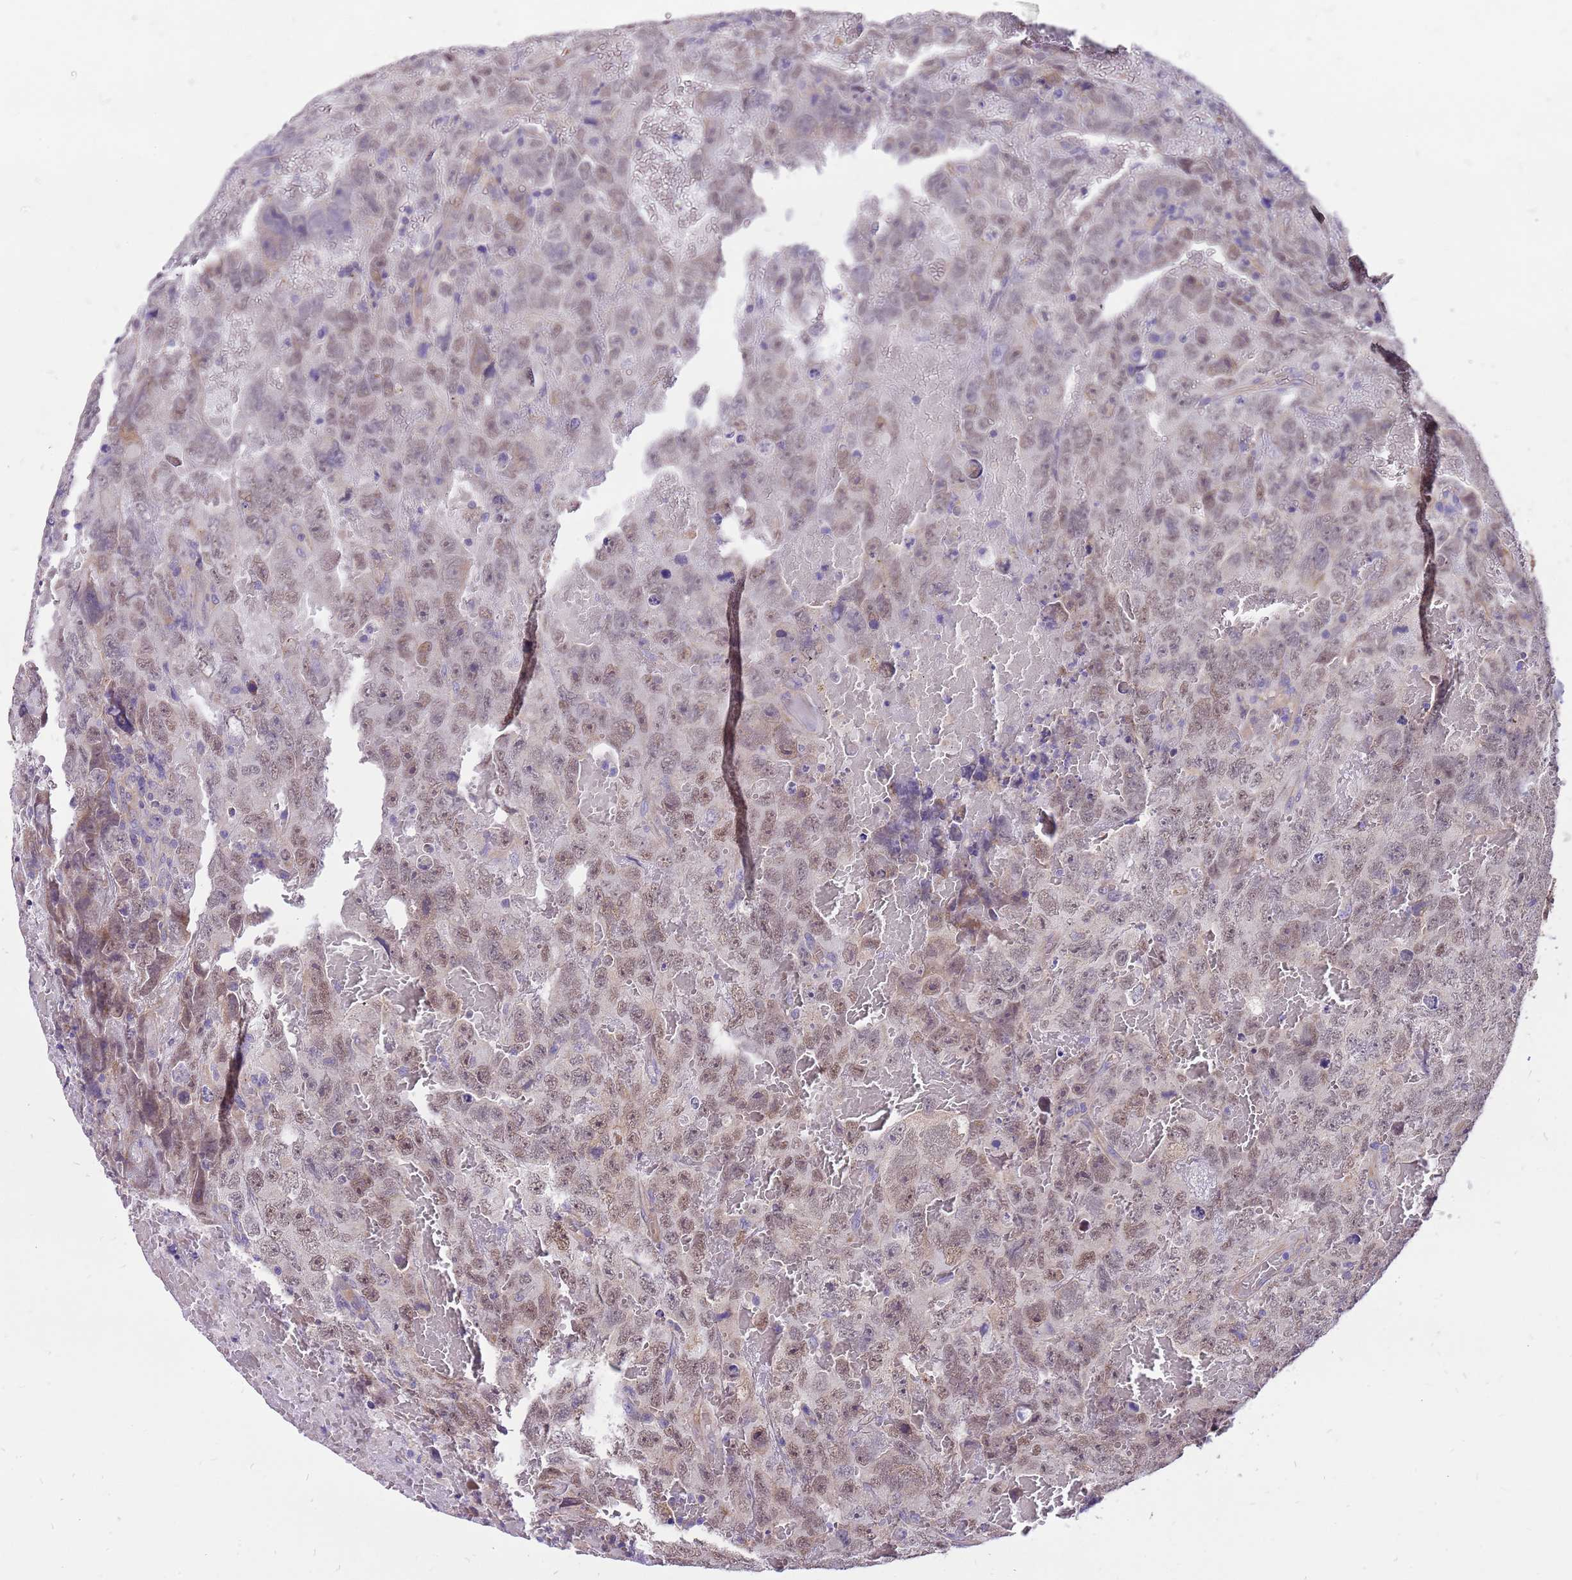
{"staining": {"intensity": "weak", "quantity": "25%-75%", "location": "cytoplasmic/membranous,nuclear"}, "tissue": "testis cancer", "cell_type": "Tumor cells", "image_type": "cancer", "snomed": [{"axis": "morphology", "description": "Carcinoma, Embryonal, NOS"}, {"axis": "topography", "description": "Testis"}], "caption": "A brown stain highlights weak cytoplasmic/membranous and nuclear positivity of a protein in testis cancer tumor cells. The protein of interest is stained brown, and the nuclei are stained in blue (DAB (3,3'-diaminobenzidine) IHC with brightfield microscopy, high magnification).", "gene": "WASHC4", "patient": {"sex": "male", "age": 45}}